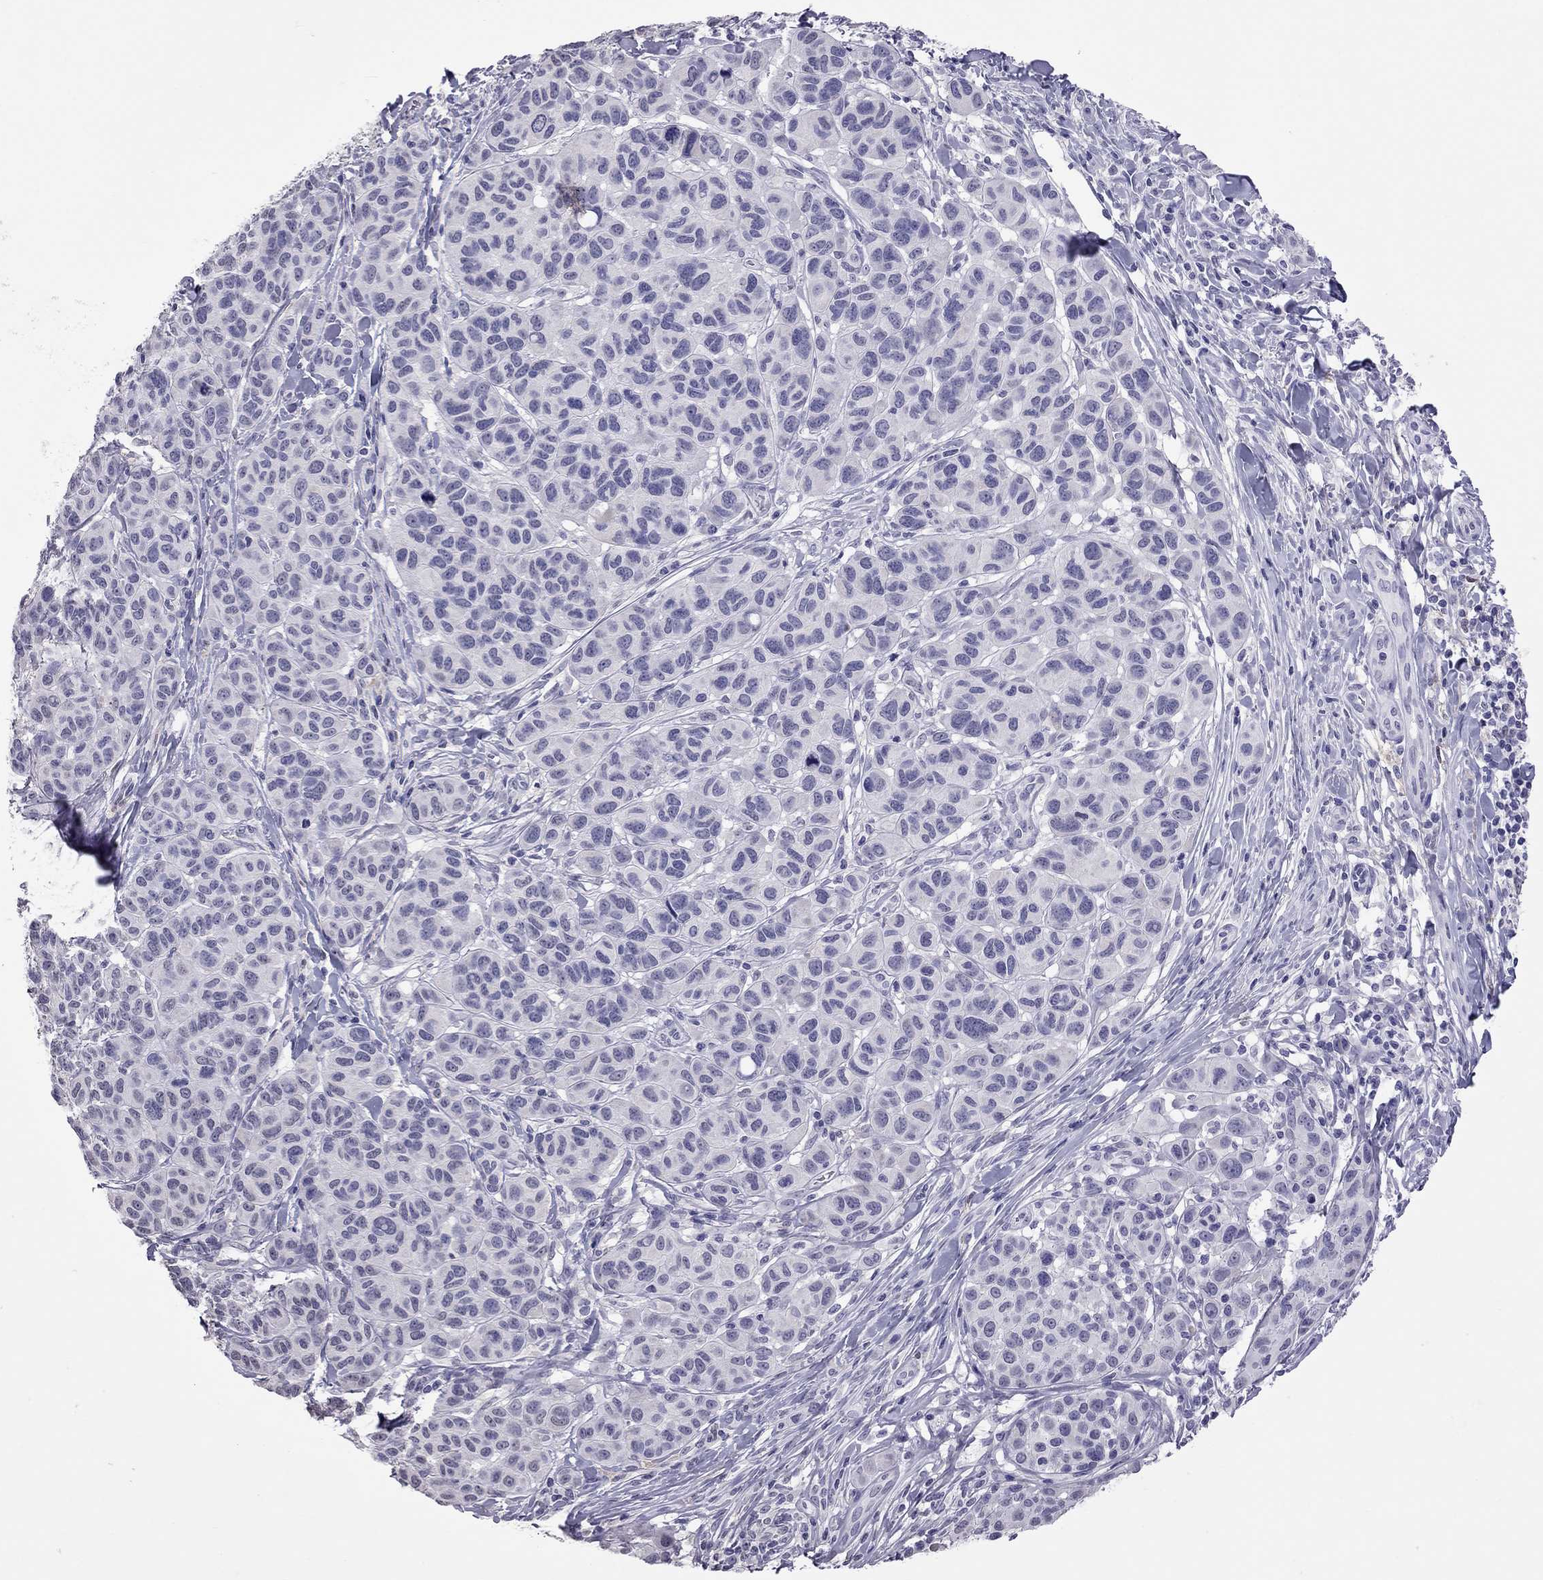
{"staining": {"intensity": "negative", "quantity": "none", "location": "none"}, "tissue": "melanoma", "cell_type": "Tumor cells", "image_type": "cancer", "snomed": [{"axis": "morphology", "description": "Malignant melanoma, NOS"}, {"axis": "topography", "description": "Skin"}], "caption": "DAB immunohistochemical staining of human malignant melanoma exhibits no significant positivity in tumor cells.", "gene": "PPP1R3A", "patient": {"sex": "male", "age": 79}}